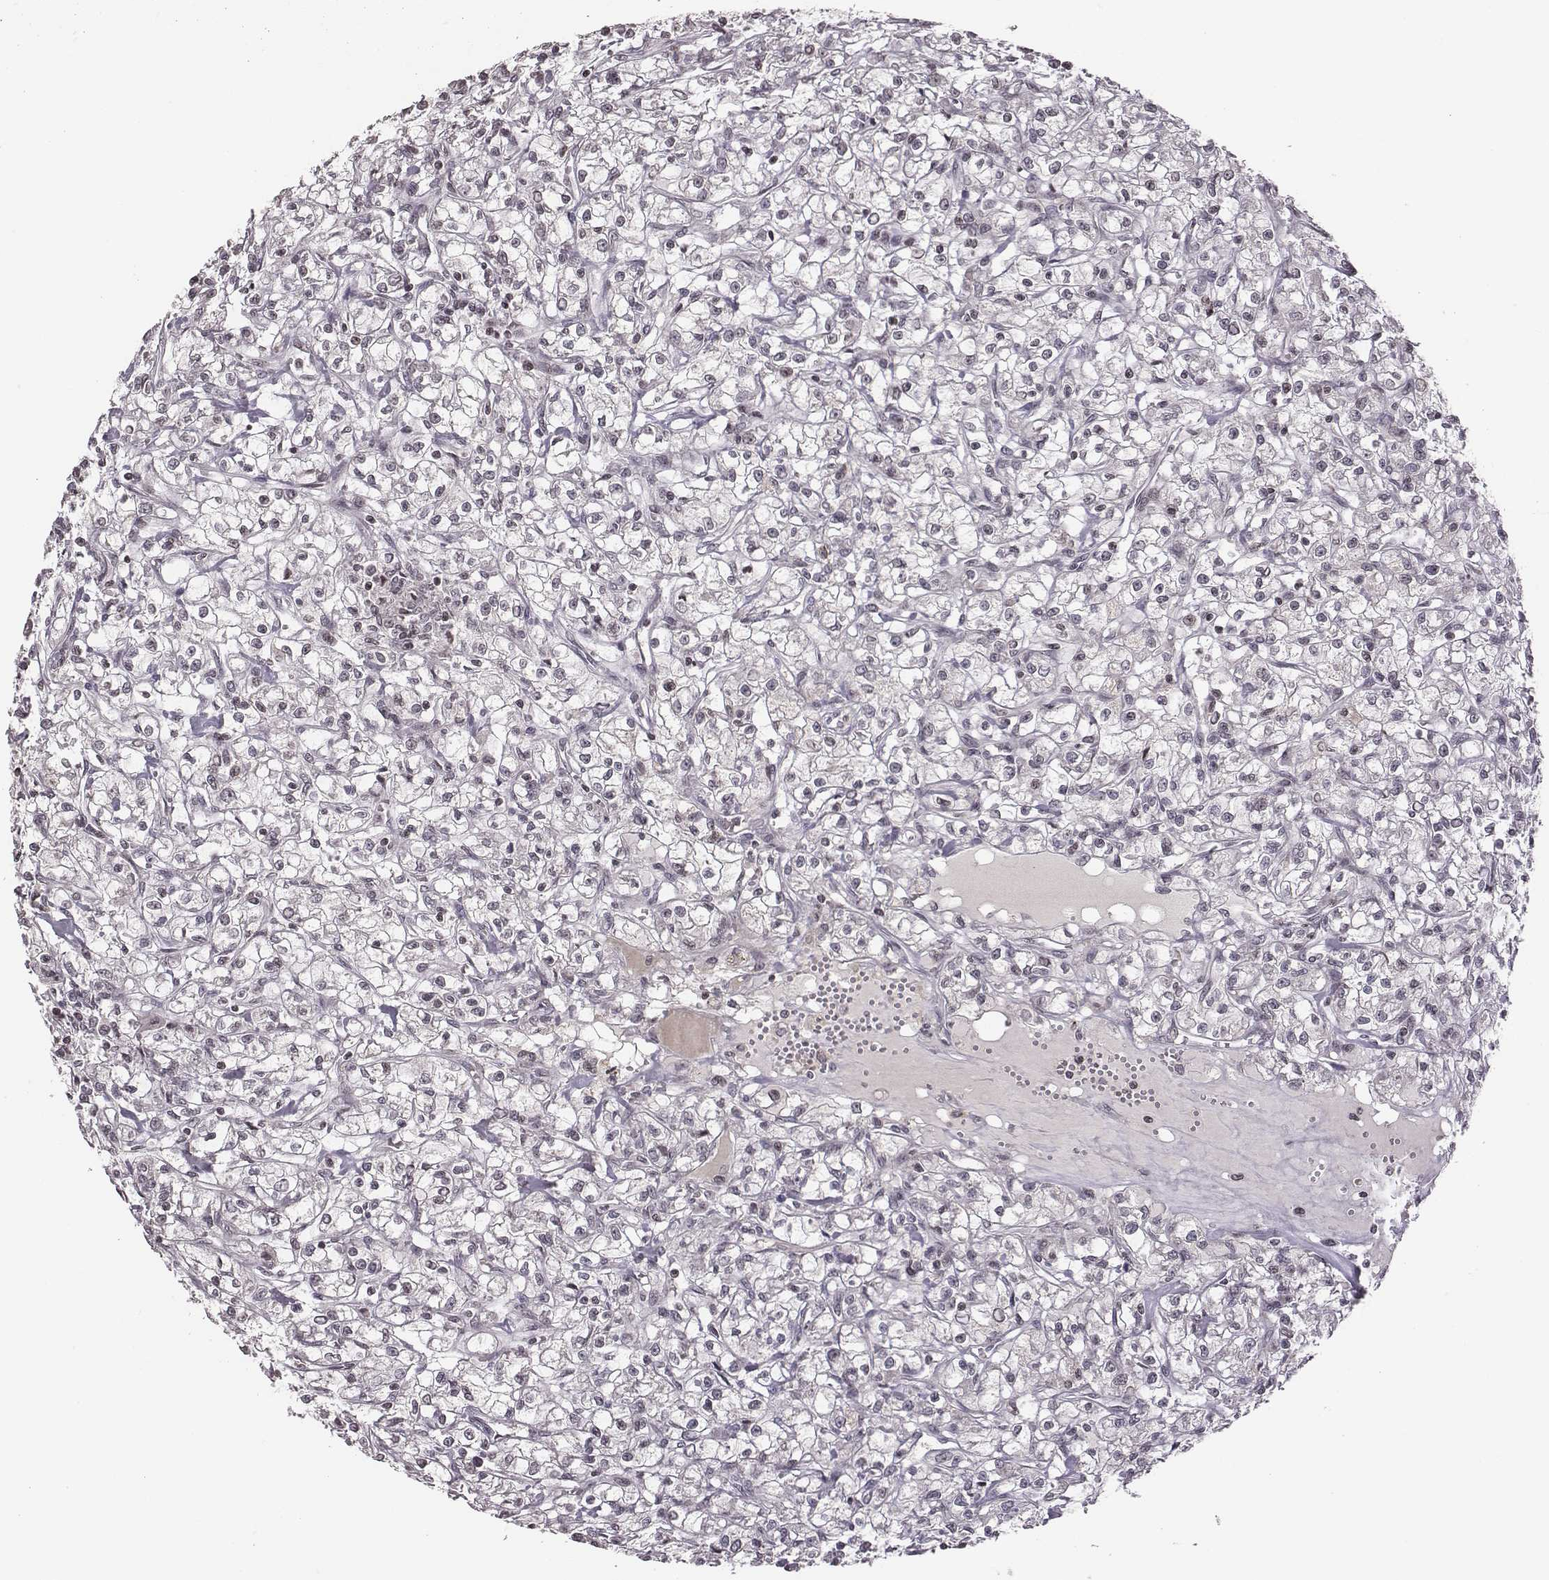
{"staining": {"intensity": "negative", "quantity": "none", "location": "none"}, "tissue": "renal cancer", "cell_type": "Tumor cells", "image_type": "cancer", "snomed": [{"axis": "morphology", "description": "Adenocarcinoma, NOS"}, {"axis": "topography", "description": "Kidney"}], "caption": "Immunohistochemistry (IHC) of renal cancer (adenocarcinoma) shows no positivity in tumor cells.", "gene": "GRM4", "patient": {"sex": "female", "age": 59}}